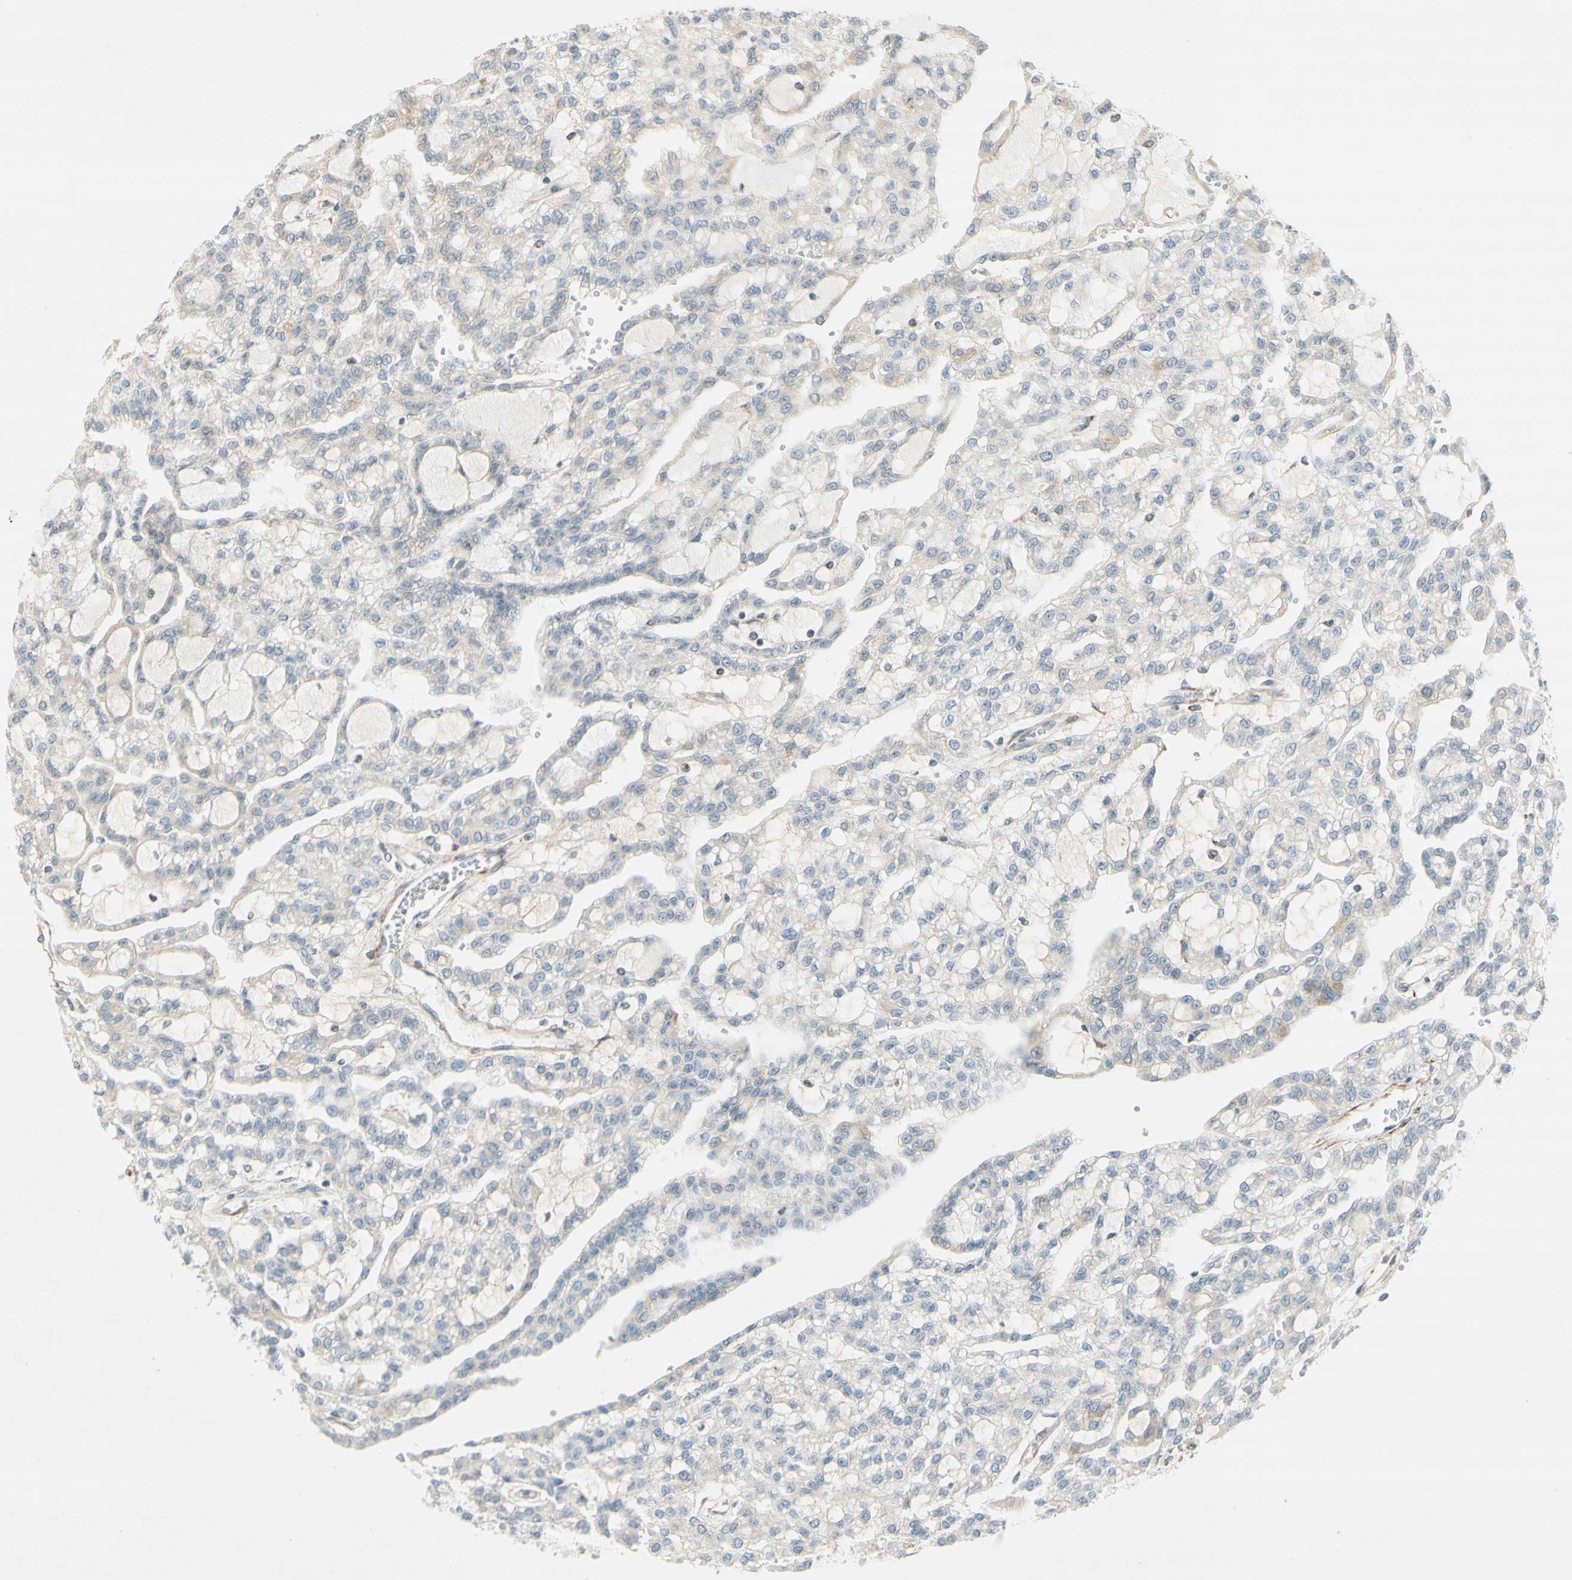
{"staining": {"intensity": "weak", "quantity": "<25%", "location": "cytoplasmic/membranous"}, "tissue": "renal cancer", "cell_type": "Tumor cells", "image_type": "cancer", "snomed": [{"axis": "morphology", "description": "Adenocarcinoma, NOS"}, {"axis": "topography", "description": "Kidney"}], "caption": "DAB (3,3'-diaminobenzidine) immunohistochemical staining of renal adenocarcinoma displays no significant positivity in tumor cells. (DAB immunohistochemistry visualized using brightfield microscopy, high magnification).", "gene": "MAP1B", "patient": {"sex": "male", "age": 63}}